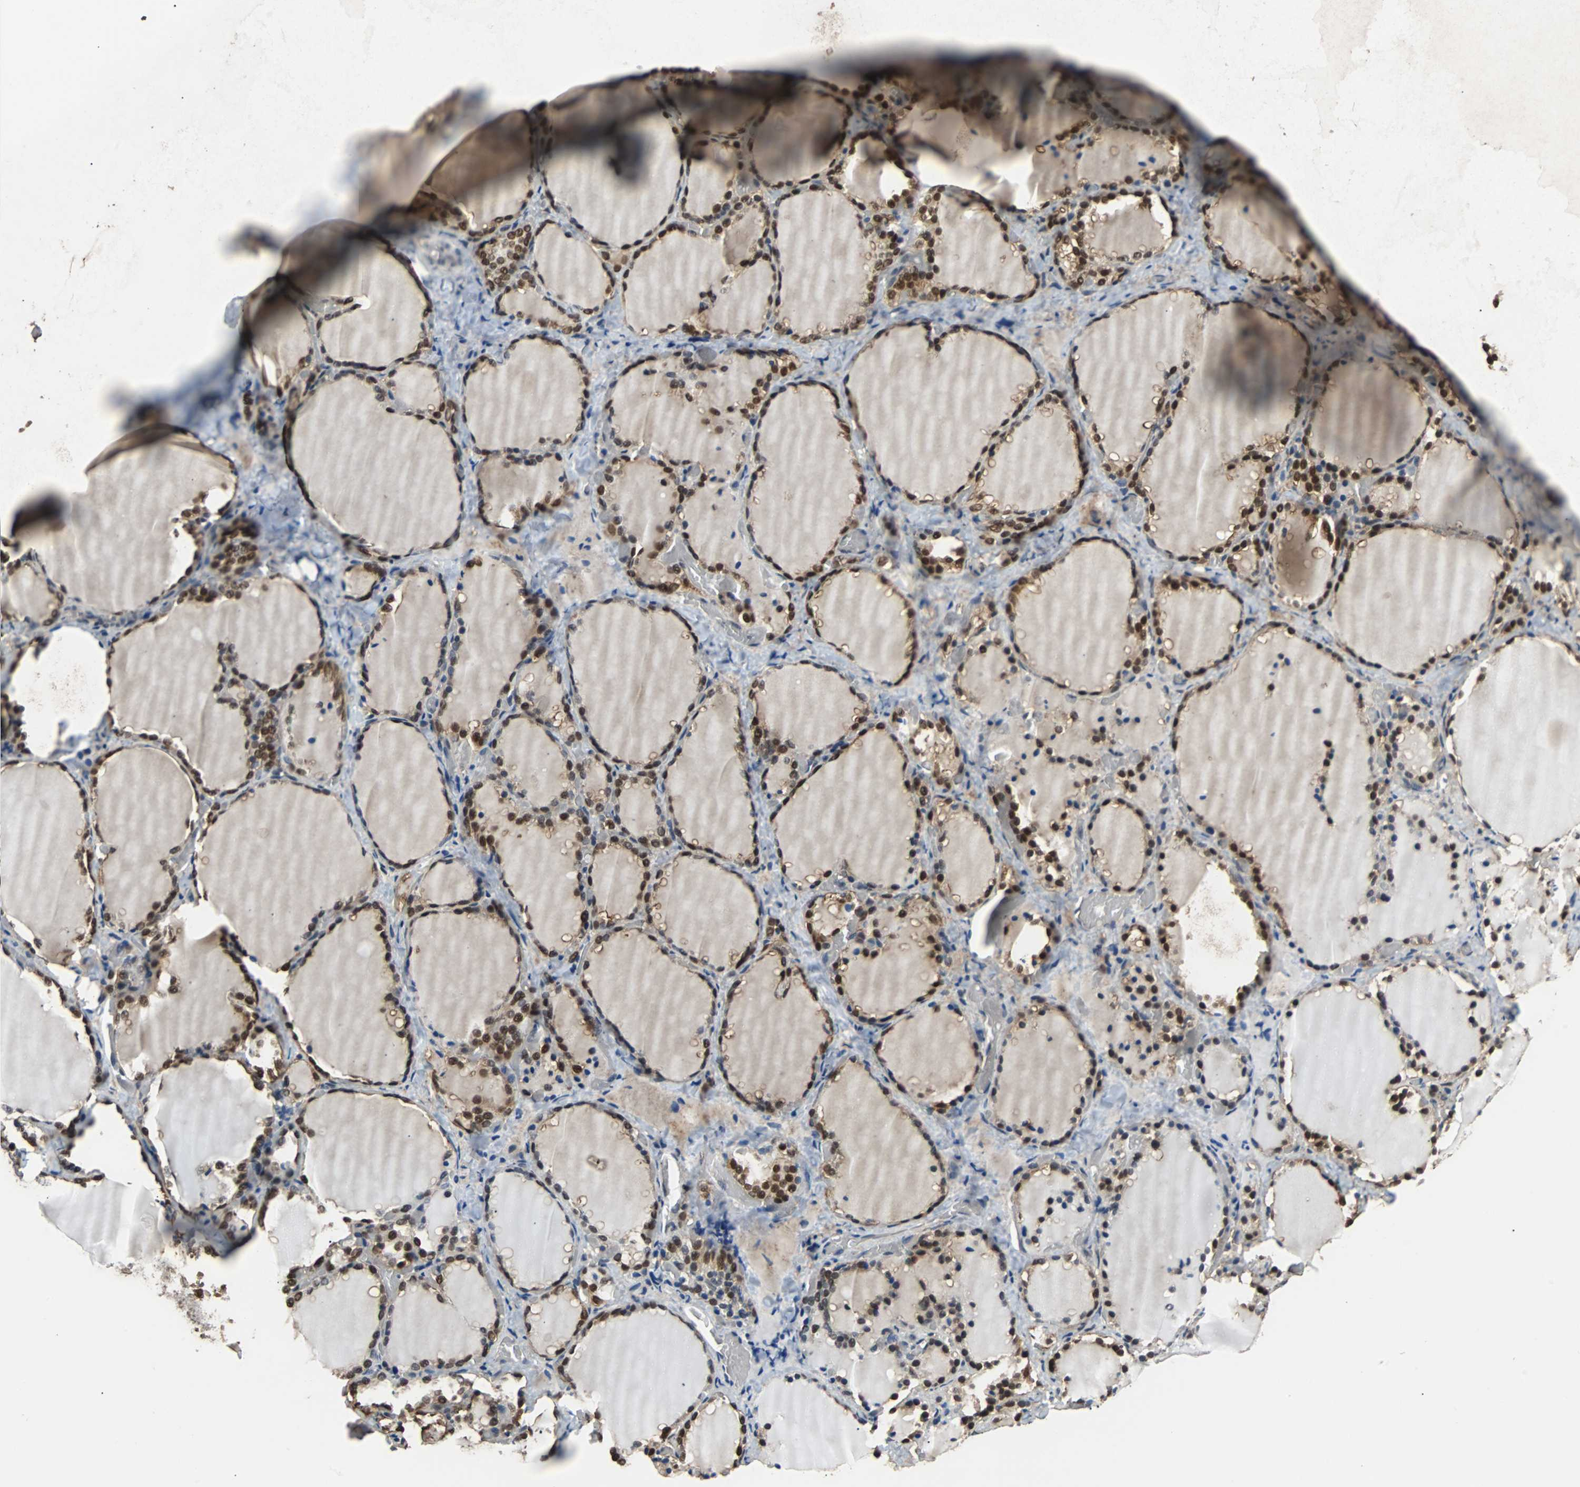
{"staining": {"intensity": "strong", "quantity": ">75%", "location": "nuclear"}, "tissue": "thyroid gland", "cell_type": "Glandular cells", "image_type": "normal", "snomed": [{"axis": "morphology", "description": "Normal tissue, NOS"}, {"axis": "morphology", "description": "Papillary adenocarcinoma, NOS"}, {"axis": "topography", "description": "Thyroid gland"}], "caption": "An immunohistochemistry (IHC) photomicrograph of normal tissue is shown. Protein staining in brown shows strong nuclear positivity in thyroid gland within glandular cells.", "gene": "PRDX6", "patient": {"sex": "female", "age": 30}}